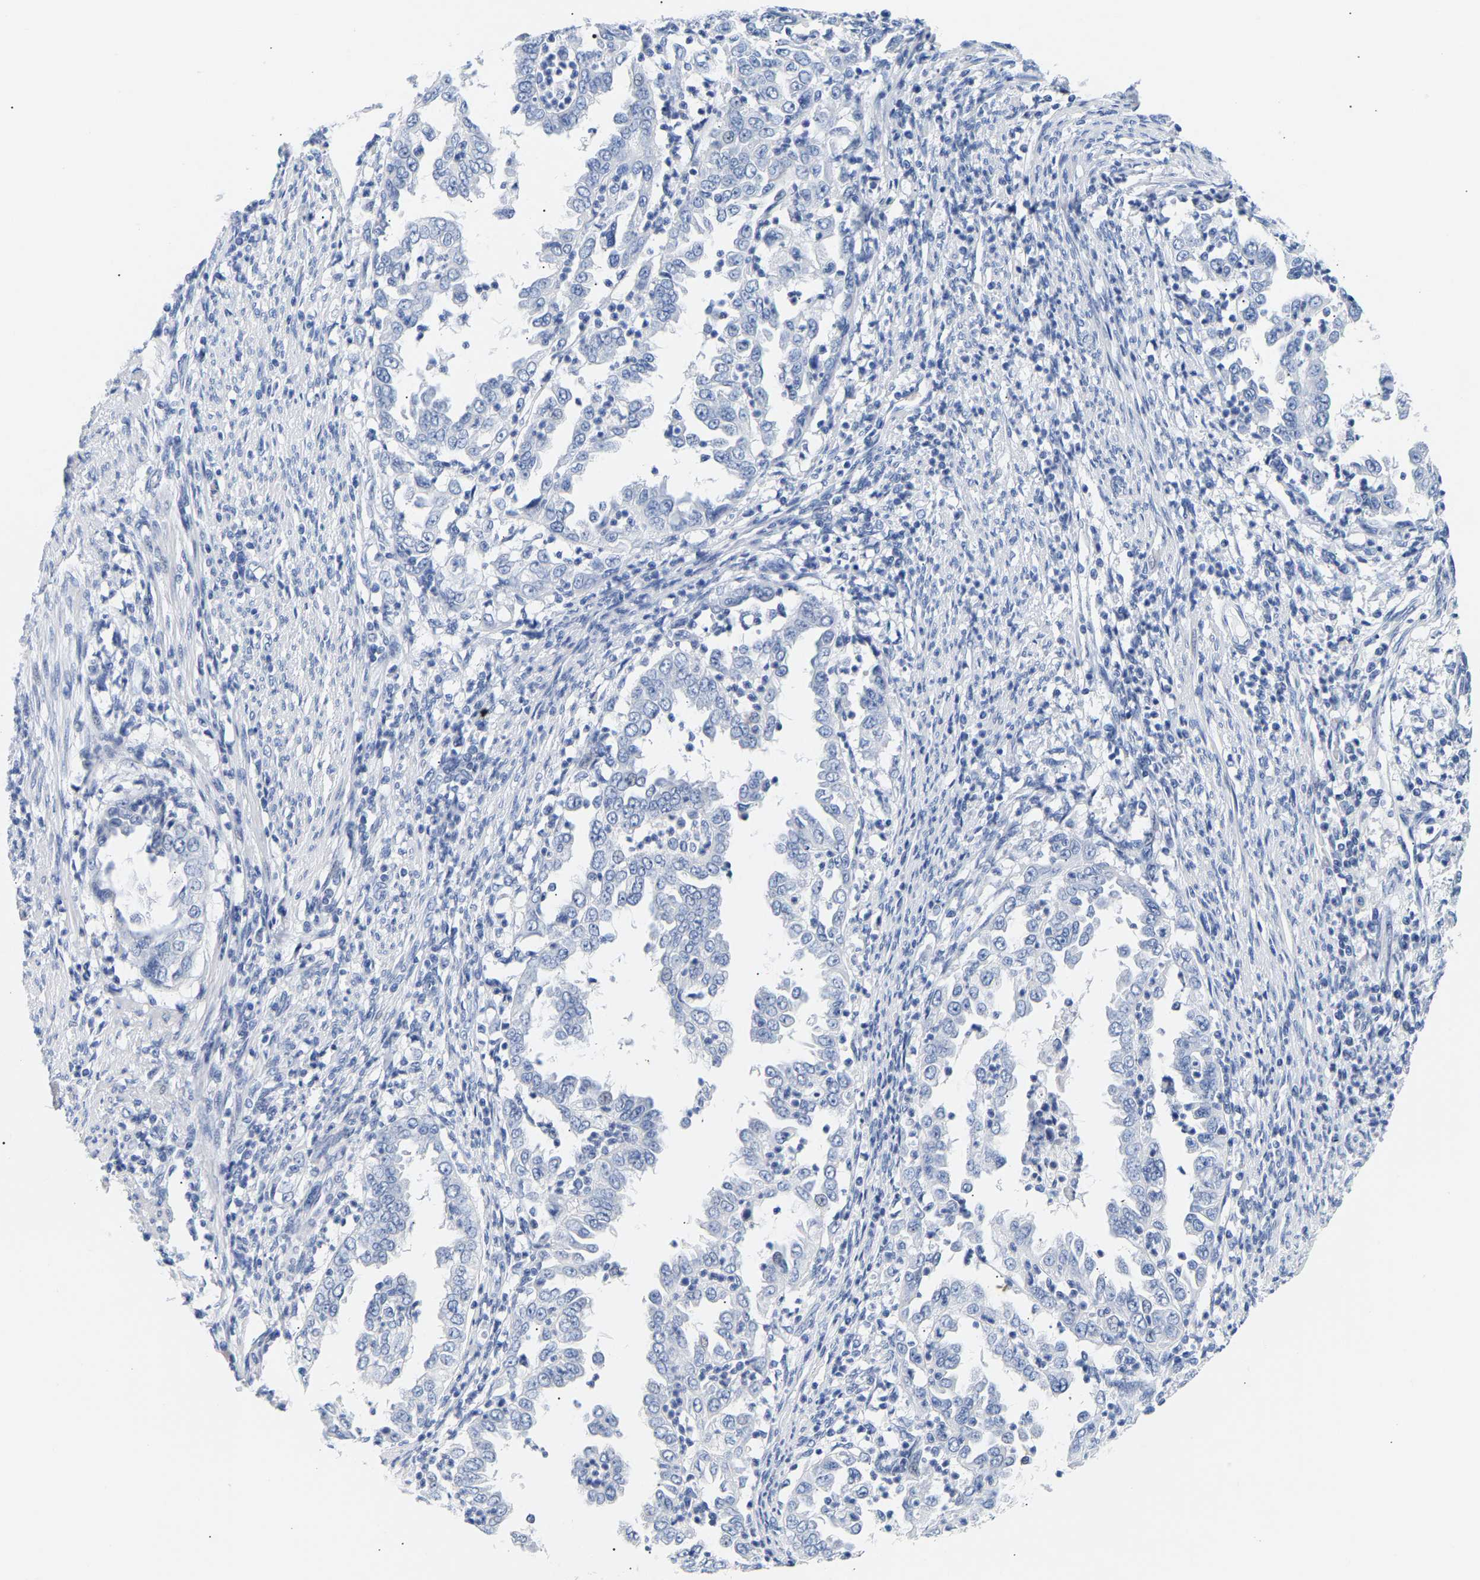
{"staining": {"intensity": "negative", "quantity": "none", "location": "none"}, "tissue": "endometrial cancer", "cell_type": "Tumor cells", "image_type": "cancer", "snomed": [{"axis": "morphology", "description": "Adenocarcinoma, NOS"}, {"axis": "topography", "description": "Endometrium"}], "caption": "DAB (3,3'-diaminobenzidine) immunohistochemical staining of endometrial cancer (adenocarcinoma) demonstrates no significant expression in tumor cells.", "gene": "SPINK2", "patient": {"sex": "female", "age": 85}}